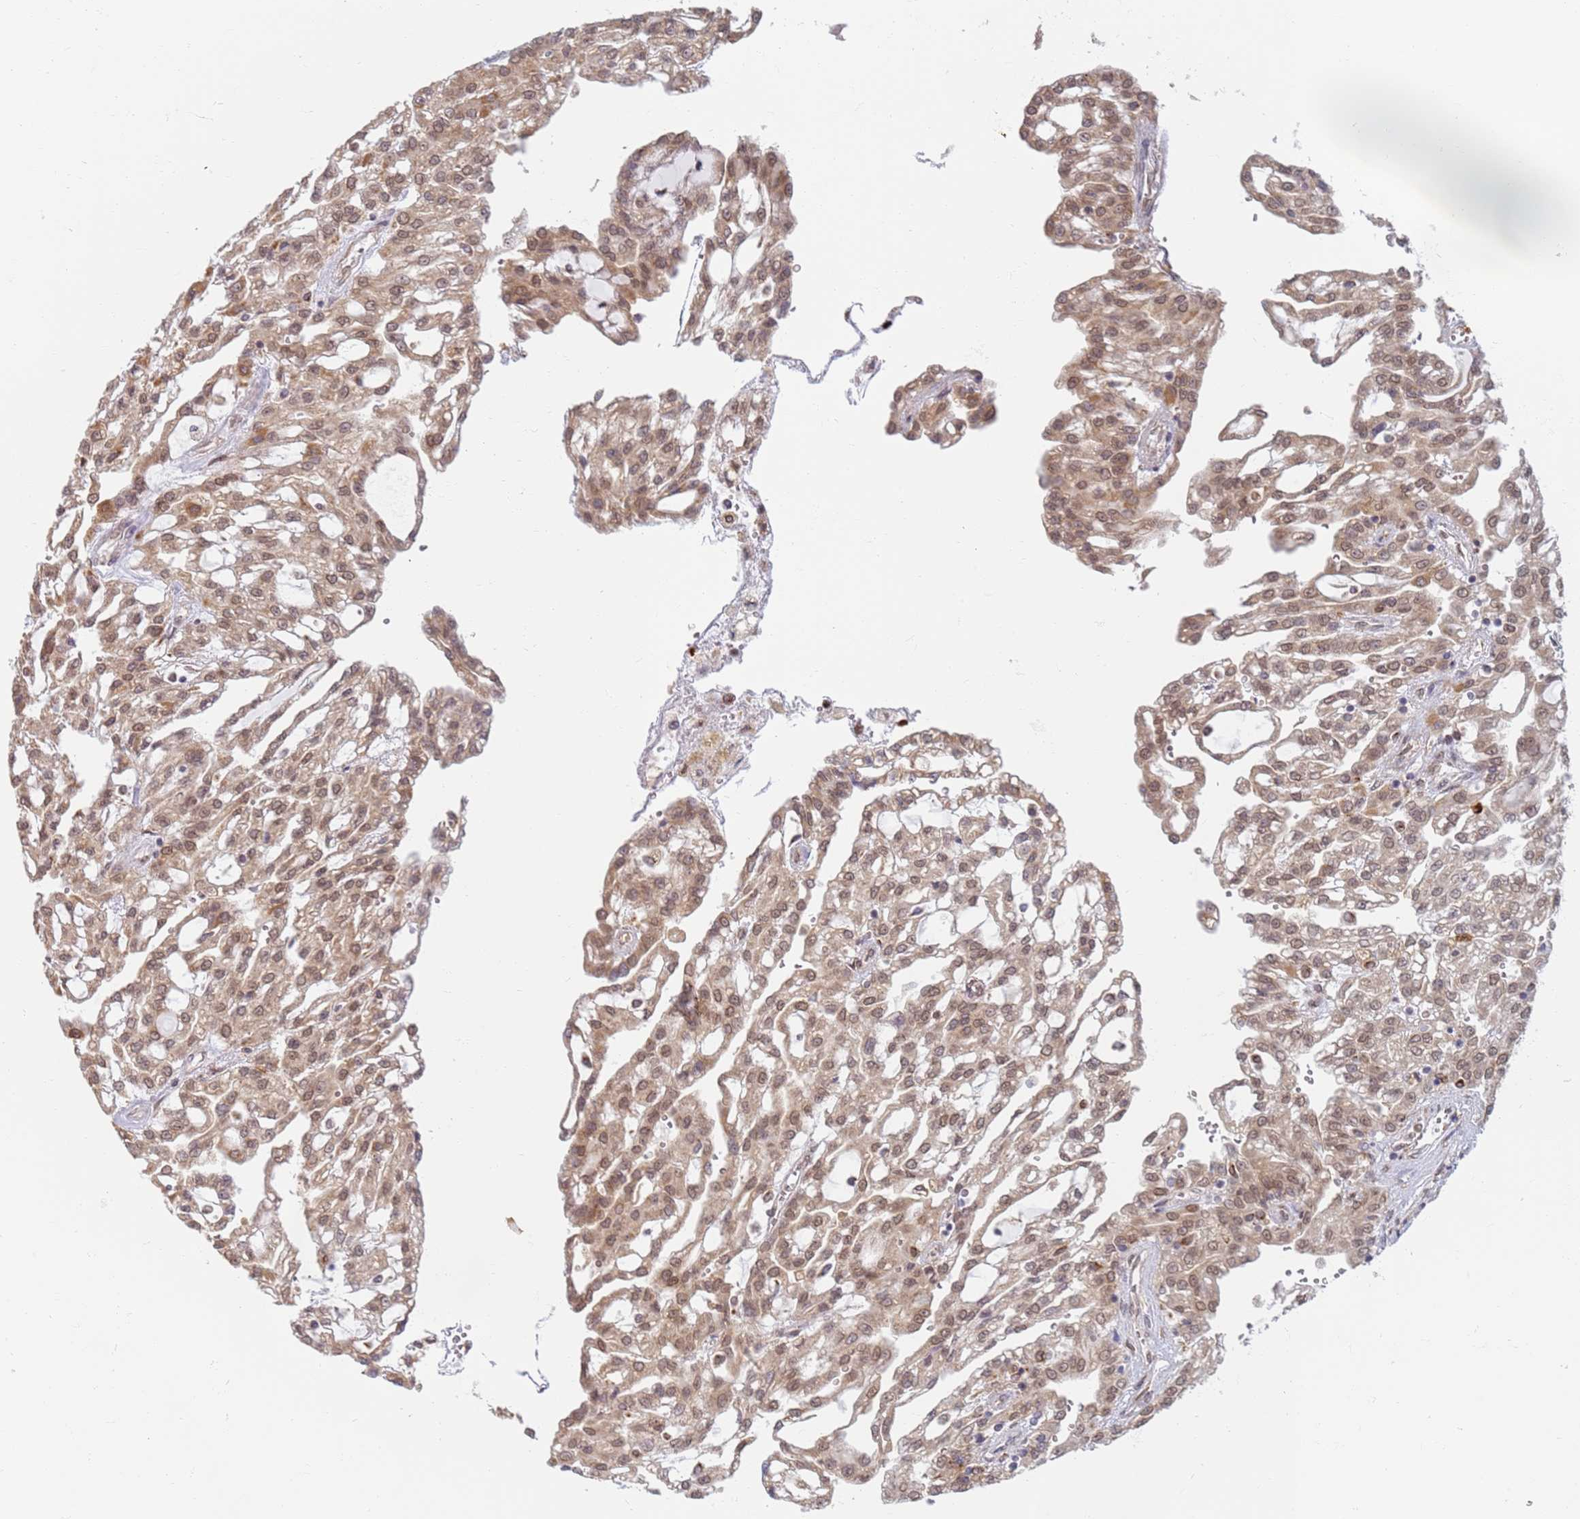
{"staining": {"intensity": "moderate", "quantity": ">75%", "location": "cytoplasmic/membranous,nuclear"}, "tissue": "renal cancer", "cell_type": "Tumor cells", "image_type": "cancer", "snomed": [{"axis": "morphology", "description": "Adenocarcinoma, NOS"}, {"axis": "topography", "description": "Kidney"}], "caption": "The micrograph displays a brown stain indicating the presence of a protein in the cytoplasmic/membranous and nuclear of tumor cells in renal cancer (adenocarcinoma).", "gene": "CEP170", "patient": {"sex": "male", "age": 63}}